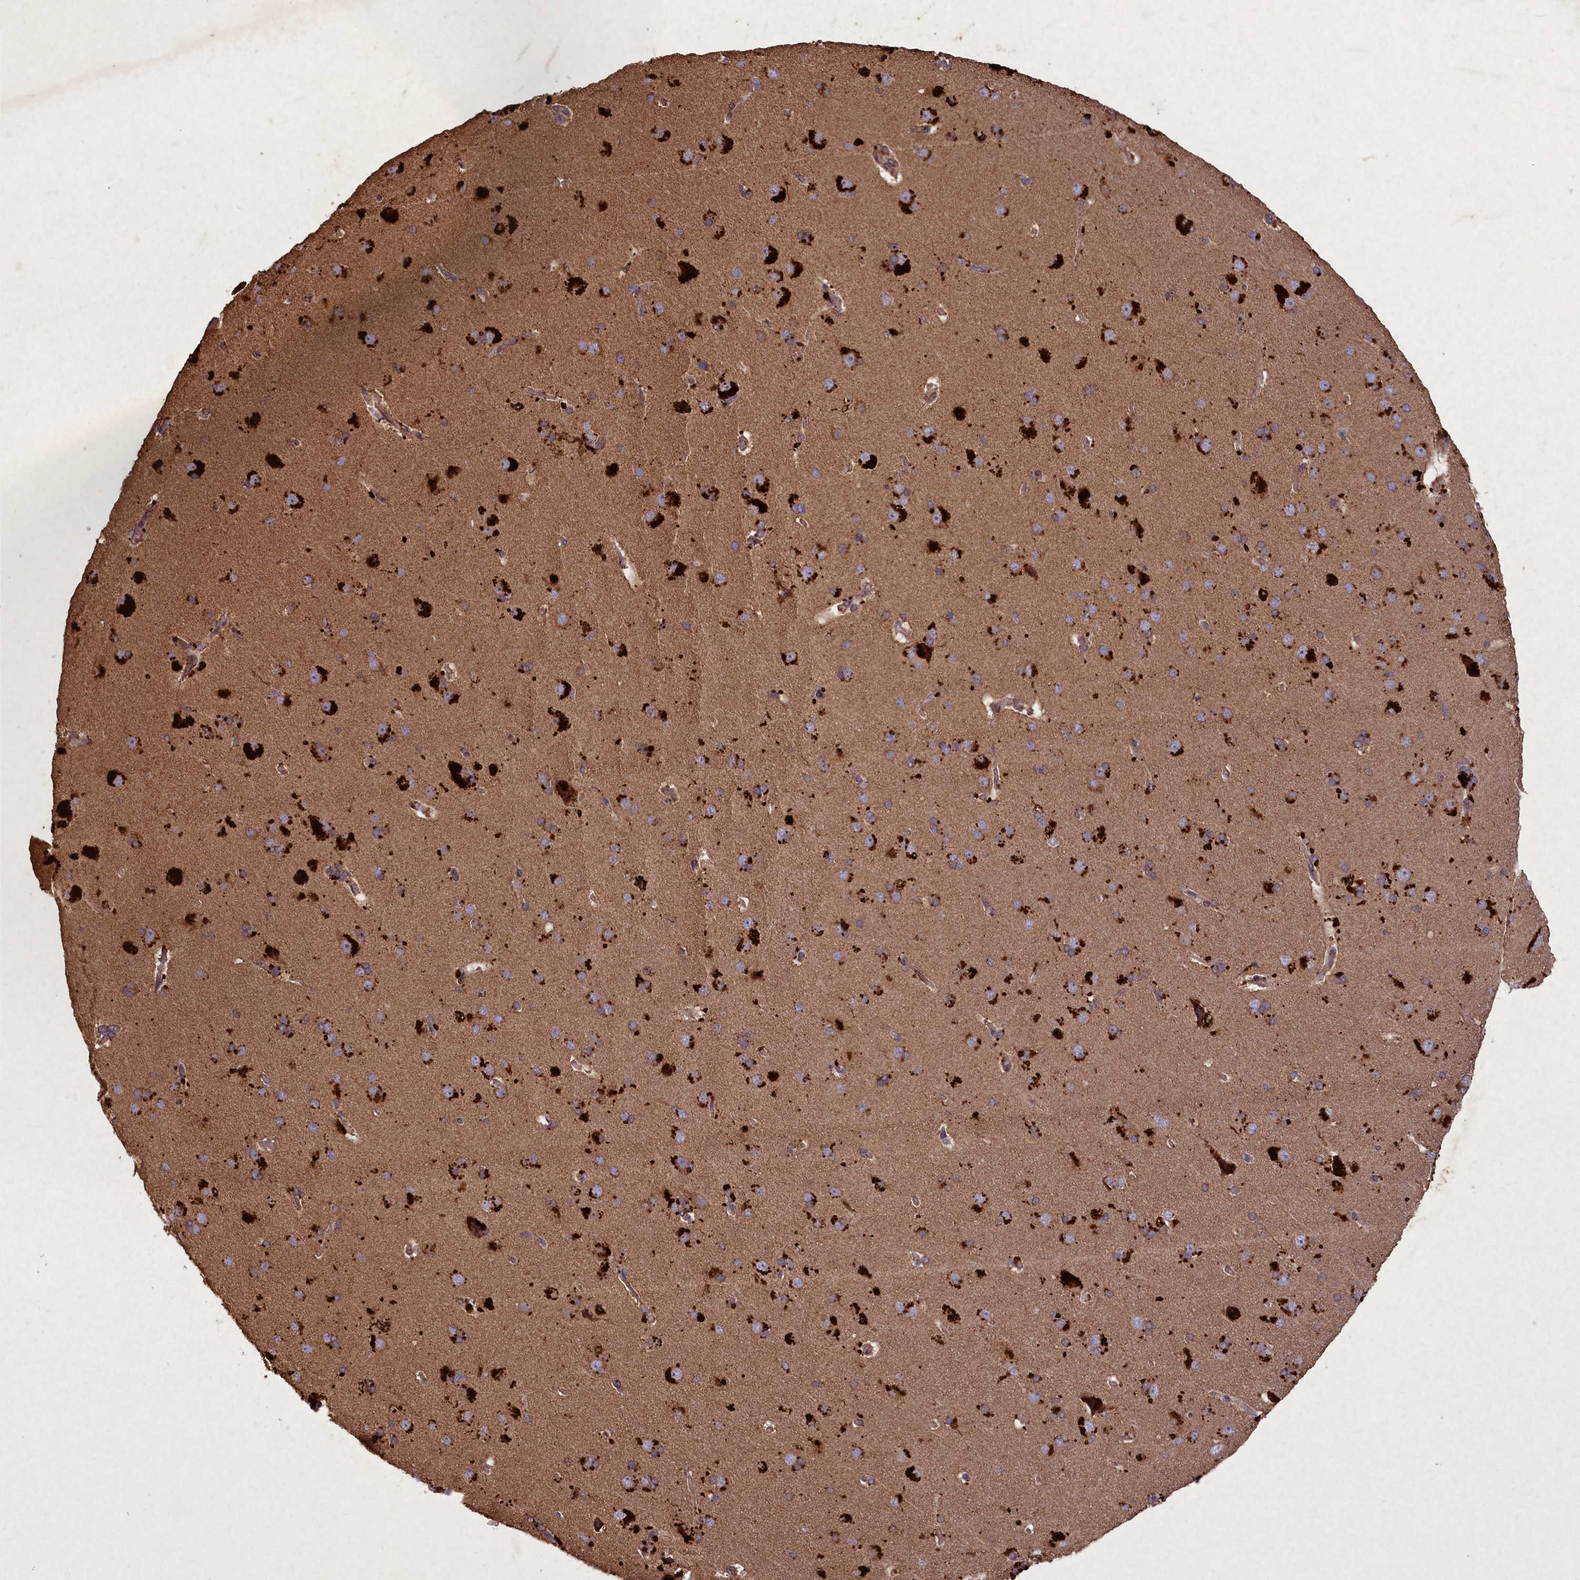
{"staining": {"intensity": "moderate", "quantity": ">75%", "location": "cytoplasmic/membranous"}, "tissue": "cerebral cortex", "cell_type": "Endothelial cells", "image_type": "normal", "snomed": [{"axis": "morphology", "description": "Normal tissue, NOS"}, {"axis": "topography", "description": "Cerebral cortex"}], "caption": "Immunohistochemical staining of benign human cerebral cortex reveals moderate cytoplasmic/membranous protein staining in about >75% of endothelial cells. The staining was performed using DAB (3,3'-diaminobenzidine) to visualize the protein expression in brown, while the nuclei were stained in blue with hematoxylin (Magnification: 20x).", "gene": "CIAO2B", "patient": {"sex": "male", "age": 62}}